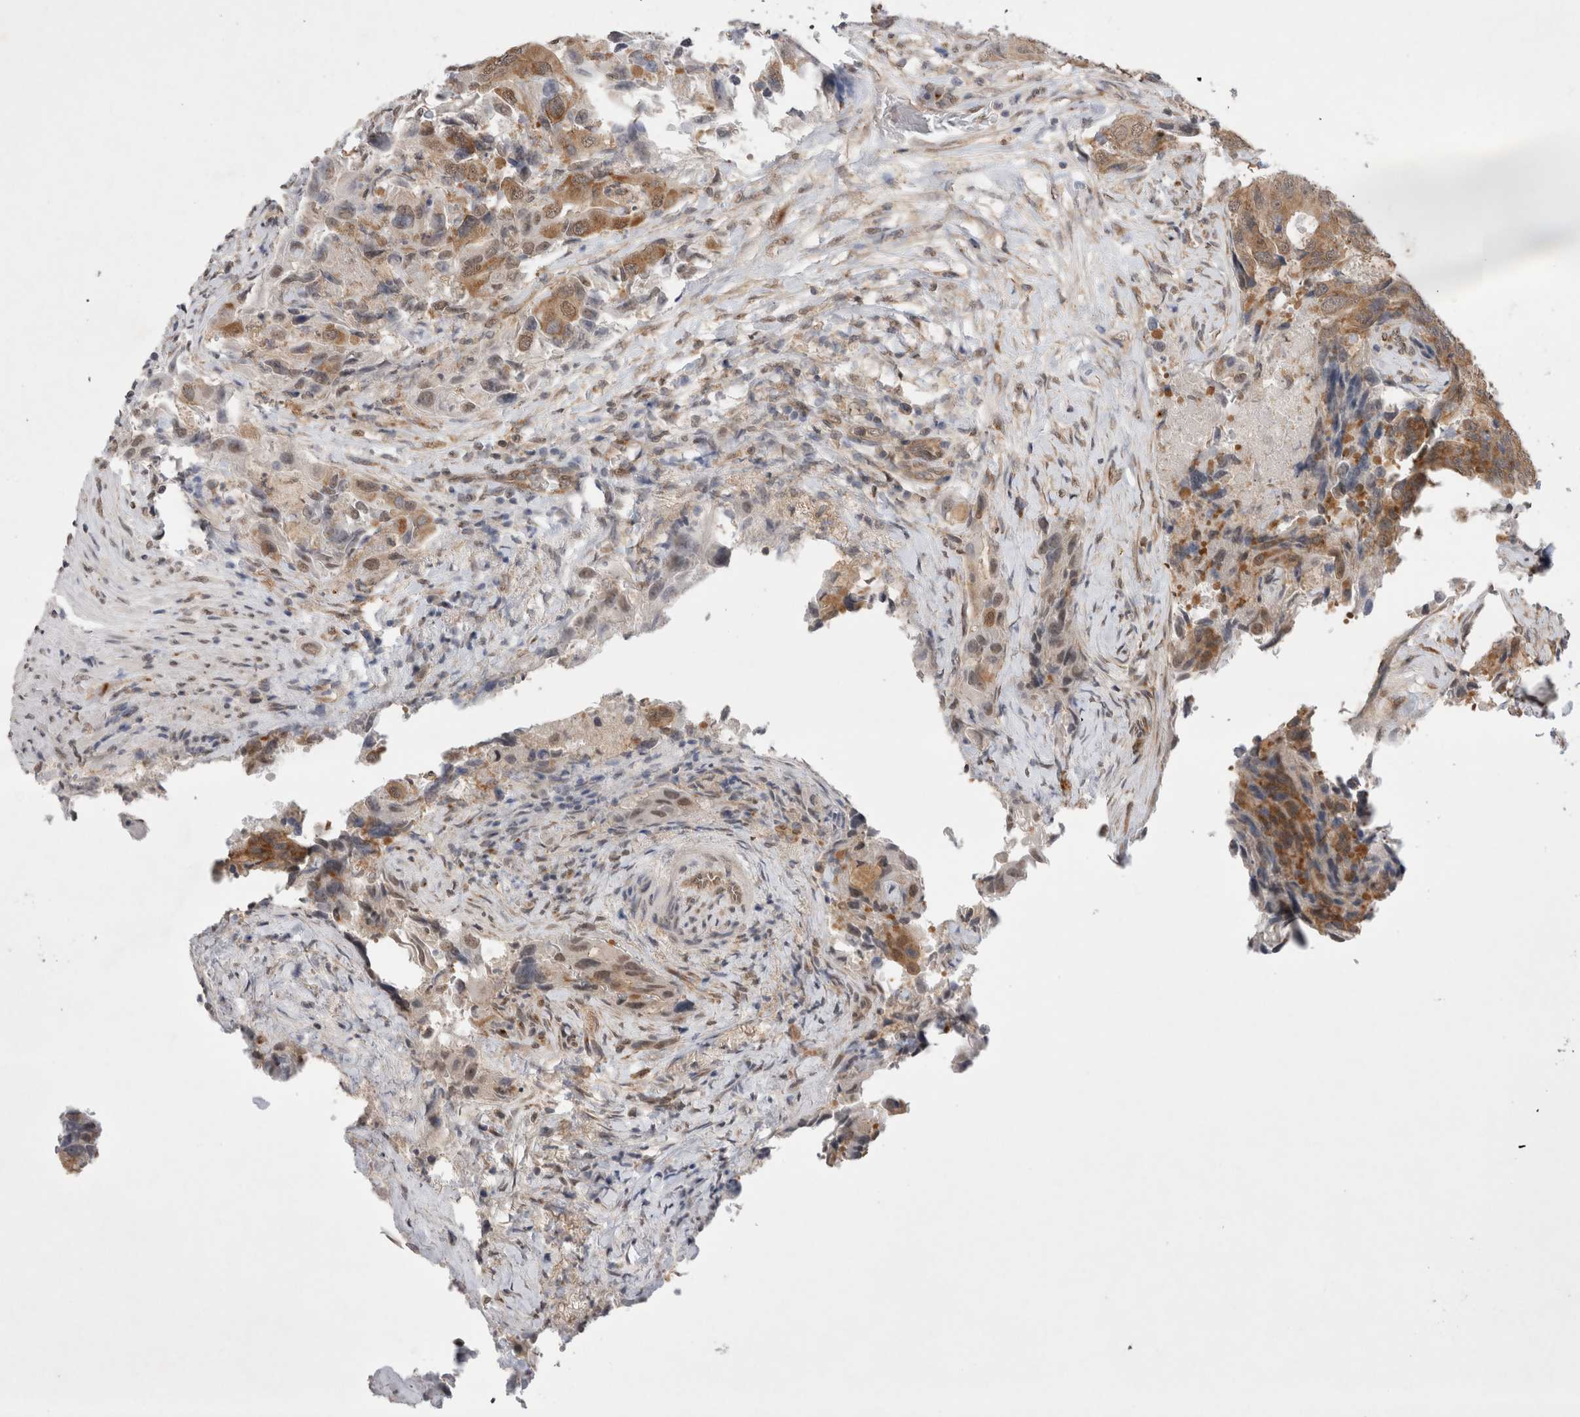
{"staining": {"intensity": "moderate", "quantity": ">75%", "location": "cytoplasmic/membranous,nuclear"}, "tissue": "colorectal cancer", "cell_type": "Tumor cells", "image_type": "cancer", "snomed": [{"axis": "morphology", "description": "Adenocarcinoma, NOS"}, {"axis": "topography", "description": "Colon"}], "caption": "A medium amount of moderate cytoplasmic/membranous and nuclear expression is appreciated in approximately >75% of tumor cells in adenocarcinoma (colorectal) tissue.", "gene": "WIPF2", "patient": {"sex": "male", "age": 71}}